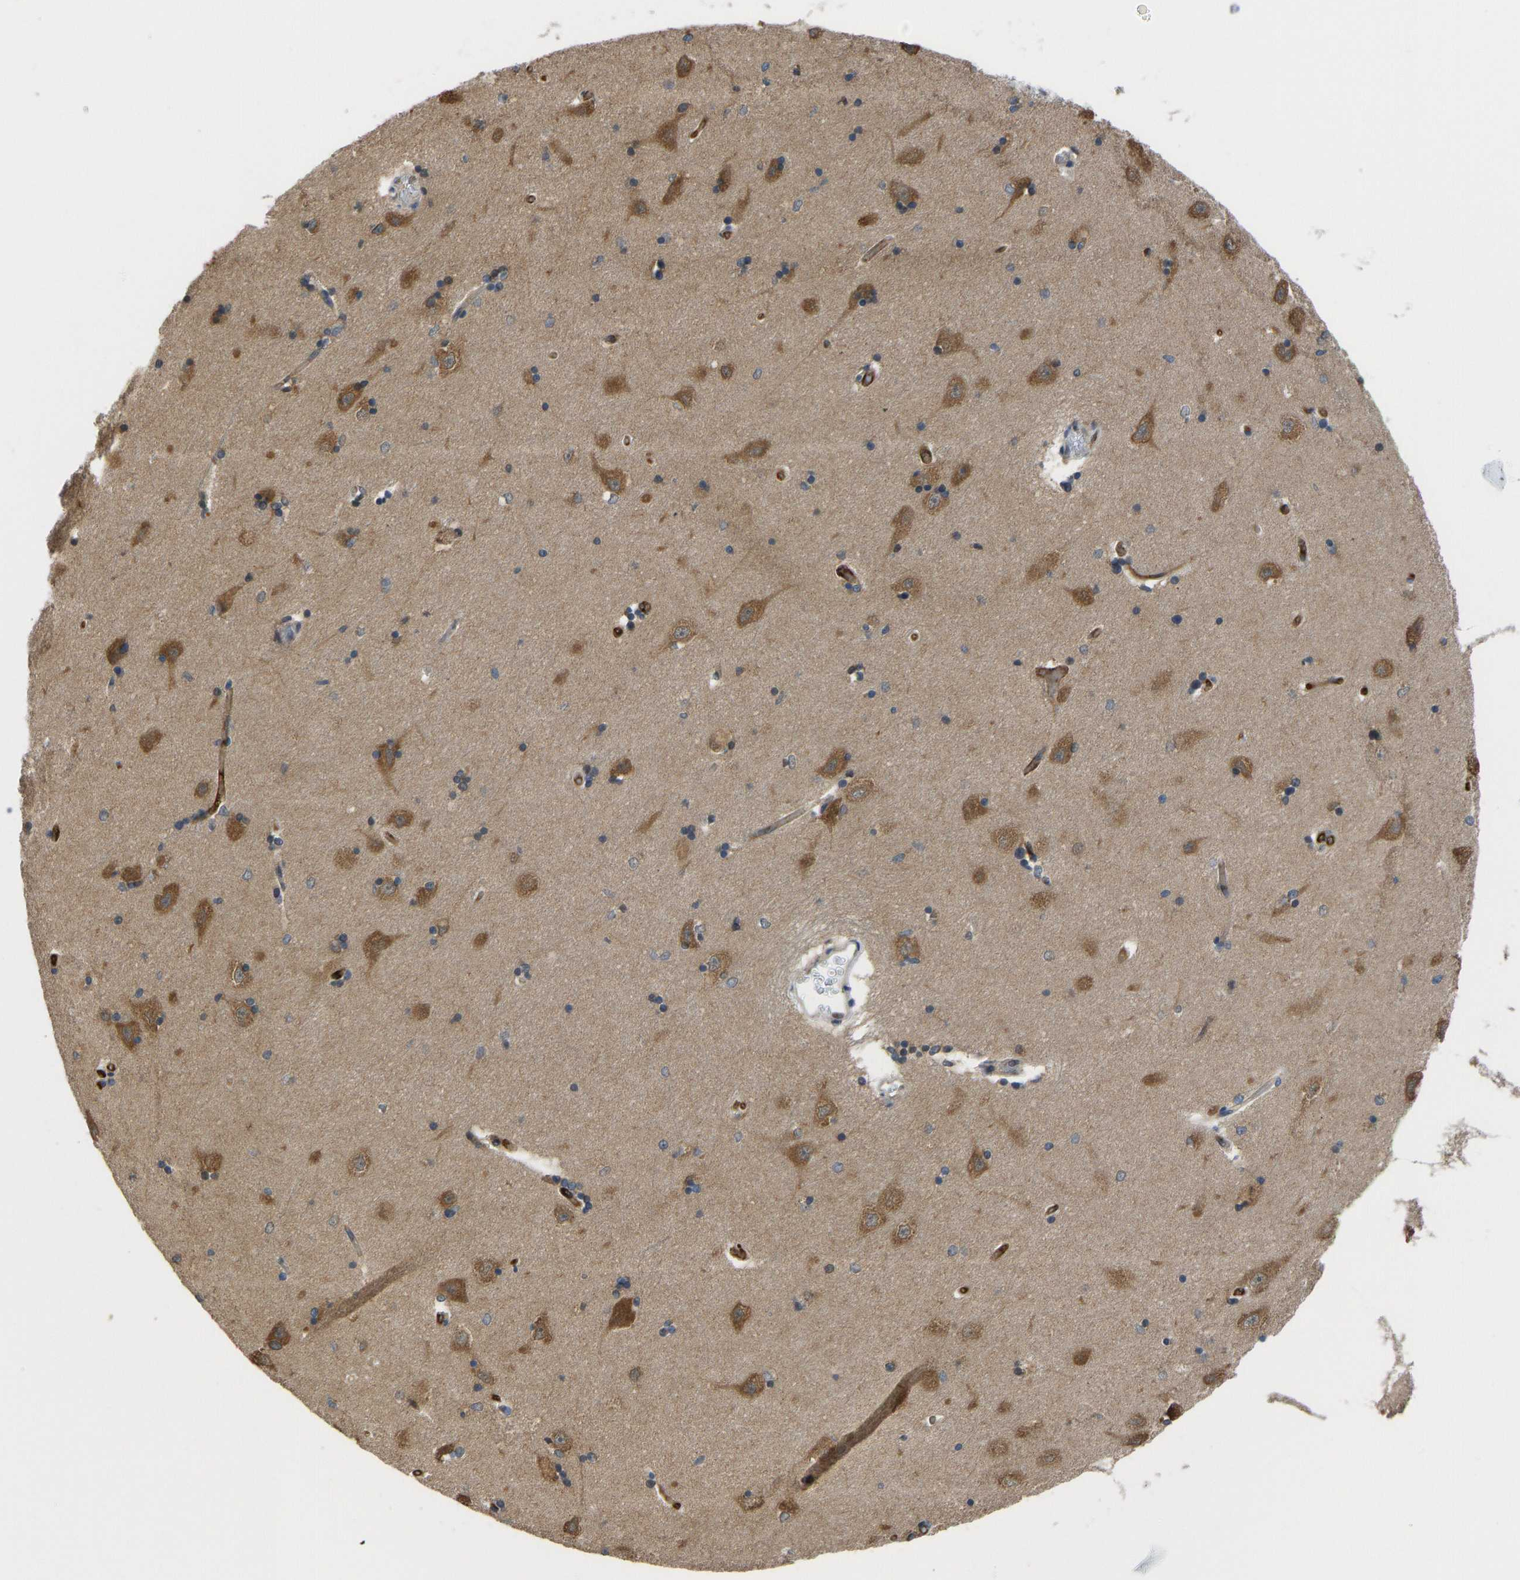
{"staining": {"intensity": "weak", "quantity": "<25%", "location": "cytoplasmic/membranous"}, "tissue": "hippocampus", "cell_type": "Glial cells", "image_type": "normal", "snomed": [{"axis": "morphology", "description": "Normal tissue, NOS"}, {"axis": "topography", "description": "Hippocampus"}], "caption": "The photomicrograph exhibits no significant positivity in glial cells of hippocampus. The staining is performed using DAB (3,3'-diaminobenzidine) brown chromogen with nuclei counter-stained in using hematoxylin.", "gene": "CCT8", "patient": {"sex": "male", "age": 45}}